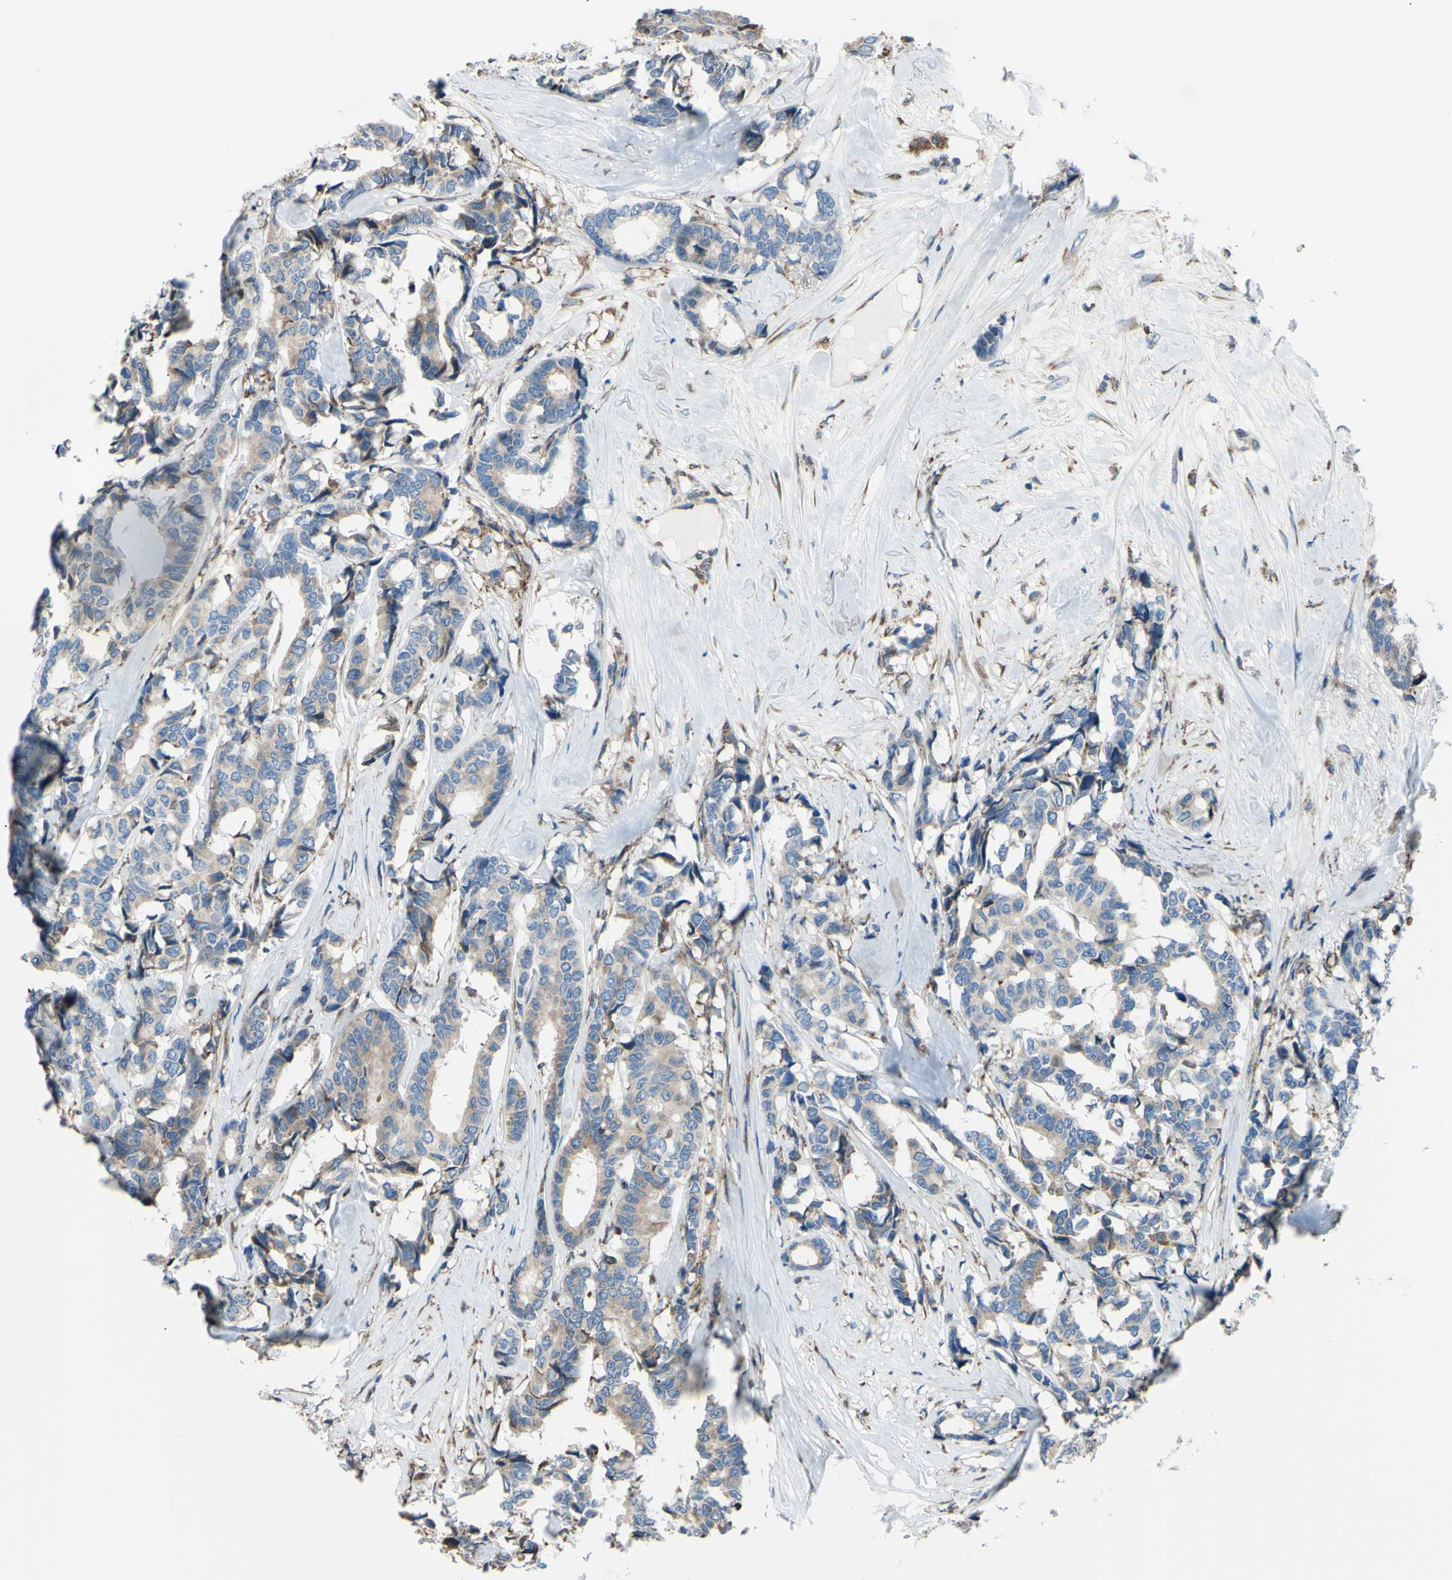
{"staining": {"intensity": "weak", "quantity": "25%-75%", "location": "cytoplasmic/membranous"}, "tissue": "breast cancer", "cell_type": "Tumor cells", "image_type": "cancer", "snomed": [{"axis": "morphology", "description": "Duct carcinoma"}, {"axis": "topography", "description": "Breast"}], "caption": "Protein expression analysis of intraductal carcinoma (breast) displays weak cytoplasmic/membranous staining in approximately 25%-75% of tumor cells.", "gene": "BMF", "patient": {"sex": "female", "age": 87}}